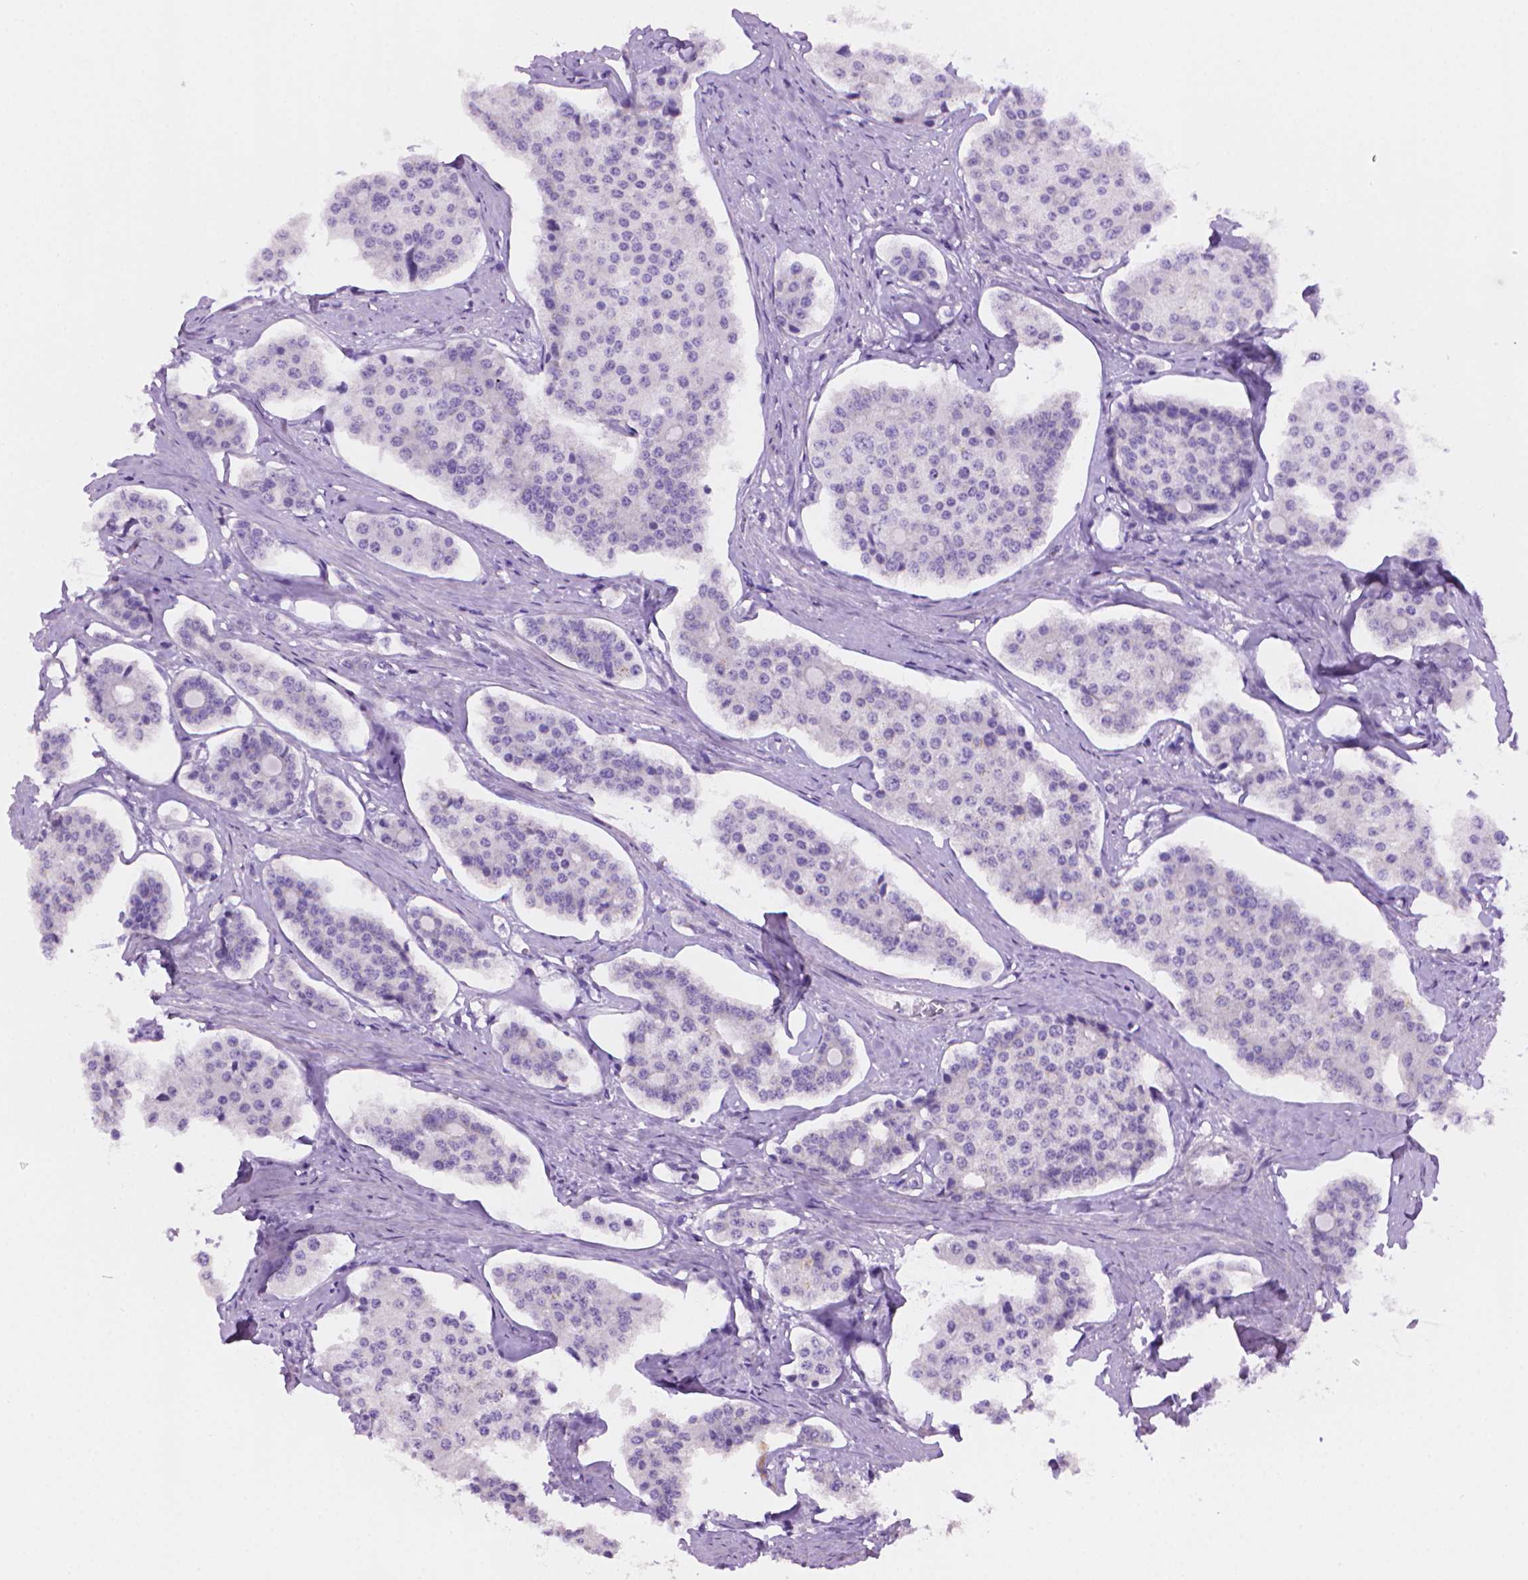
{"staining": {"intensity": "negative", "quantity": "none", "location": "none"}, "tissue": "carcinoid", "cell_type": "Tumor cells", "image_type": "cancer", "snomed": [{"axis": "morphology", "description": "Carcinoid, malignant, NOS"}, {"axis": "topography", "description": "Small intestine"}], "caption": "The photomicrograph shows no significant expression in tumor cells of malignant carcinoid. Brightfield microscopy of immunohistochemistry stained with DAB (brown) and hematoxylin (blue), captured at high magnification.", "gene": "AMMECR1", "patient": {"sex": "female", "age": 65}}